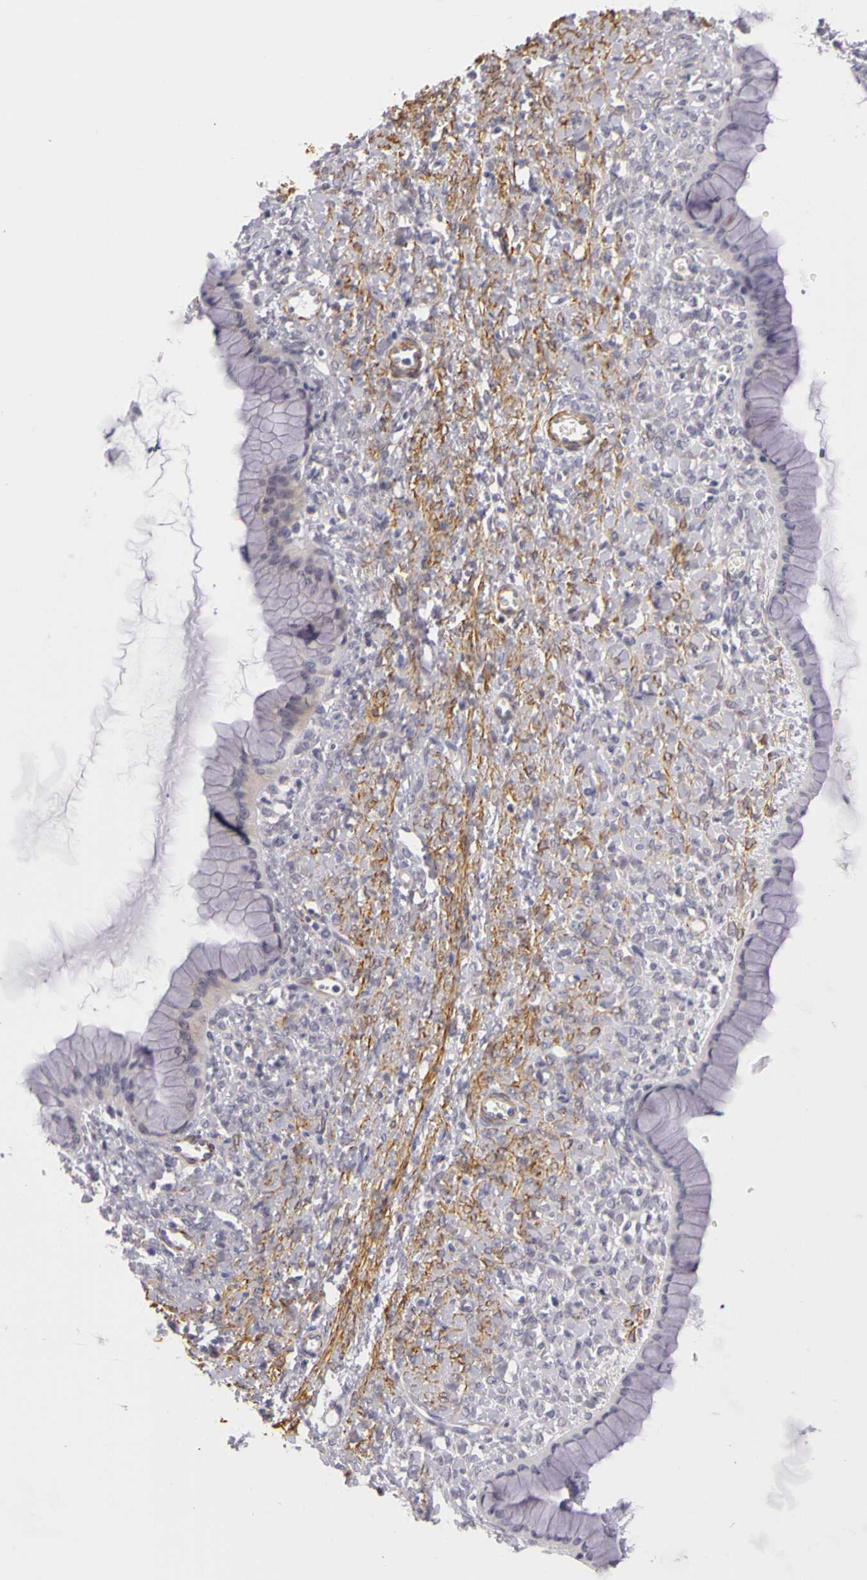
{"staining": {"intensity": "negative", "quantity": "none", "location": "none"}, "tissue": "ovarian cancer", "cell_type": "Tumor cells", "image_type": "cancer", "snomed": [{"axis": "morphology", "description": "Cystadenocarcinoma, mucinous, NOS"}, {"axis": "topography", "description": "Ovary"}], "caption": "A photomicrograph of ovarian mucinous cystadenocarcinoma stained for a protein shows no brown staining in tumor cells.", "gene": "CNTN2", "patient": {"sex": "female", "age": 25}}